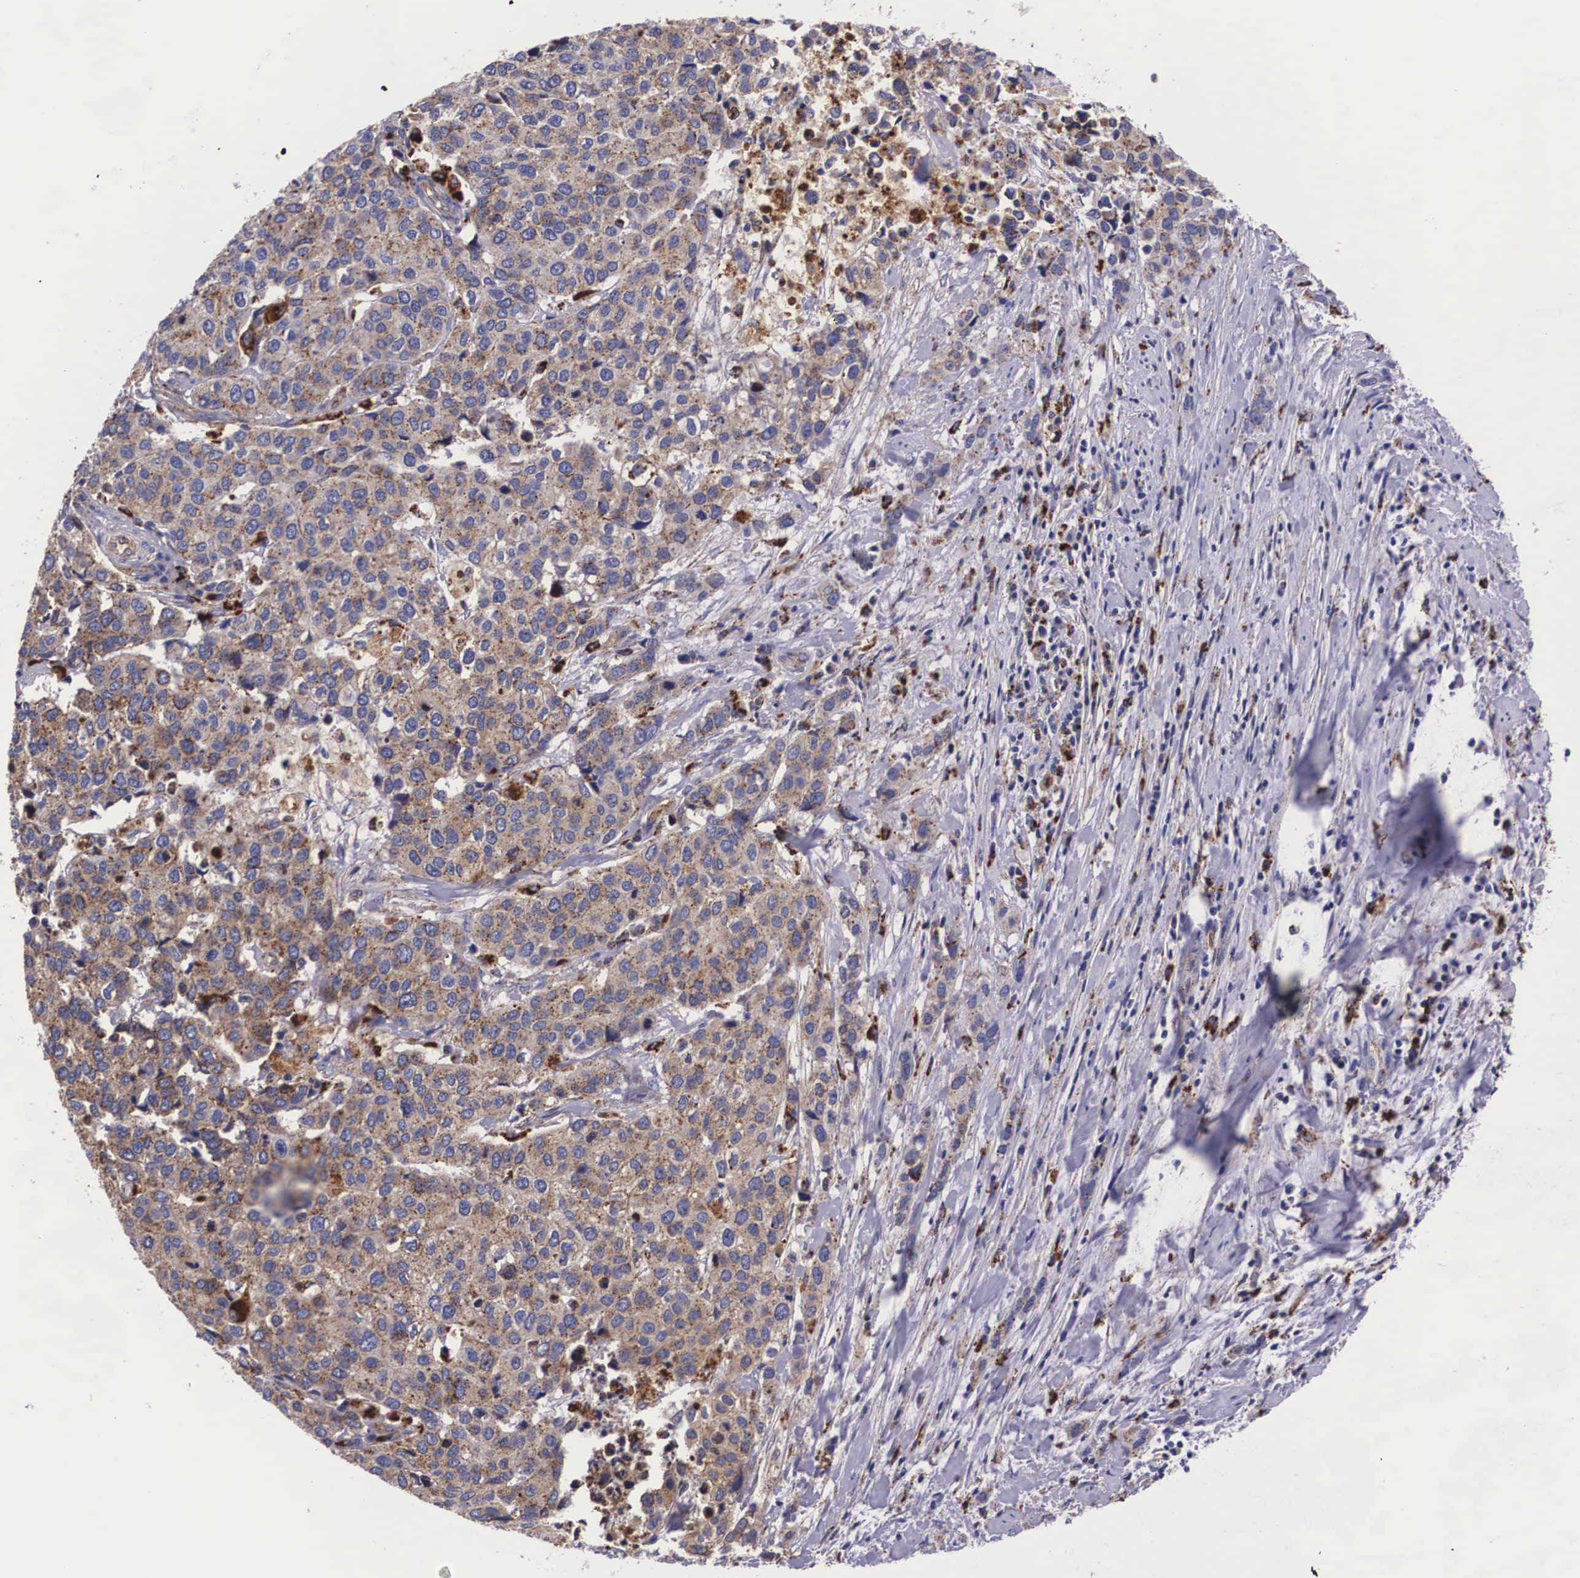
{"staining": {"intensity": "strong", "quantity": ">75%", "location": "cytoplasmic/membranous"}, "tissue": "cervical cancer", "cell_type": "Tumor cells", "image_type": "cancer", "snomed": [{"axis": "morphology", "description": "Squamous cell carcinoma, NOS"}, {"axis": "topography", "description": "Cervix"}], "caption": "DAB immunohistochemical staining of cervical cancer reveals strong cytoplasmic/membranous protein expression in approximately >75% of tumor cells.", "gene": "NAGA", "patient": {"sex": "female", "age": 54}}